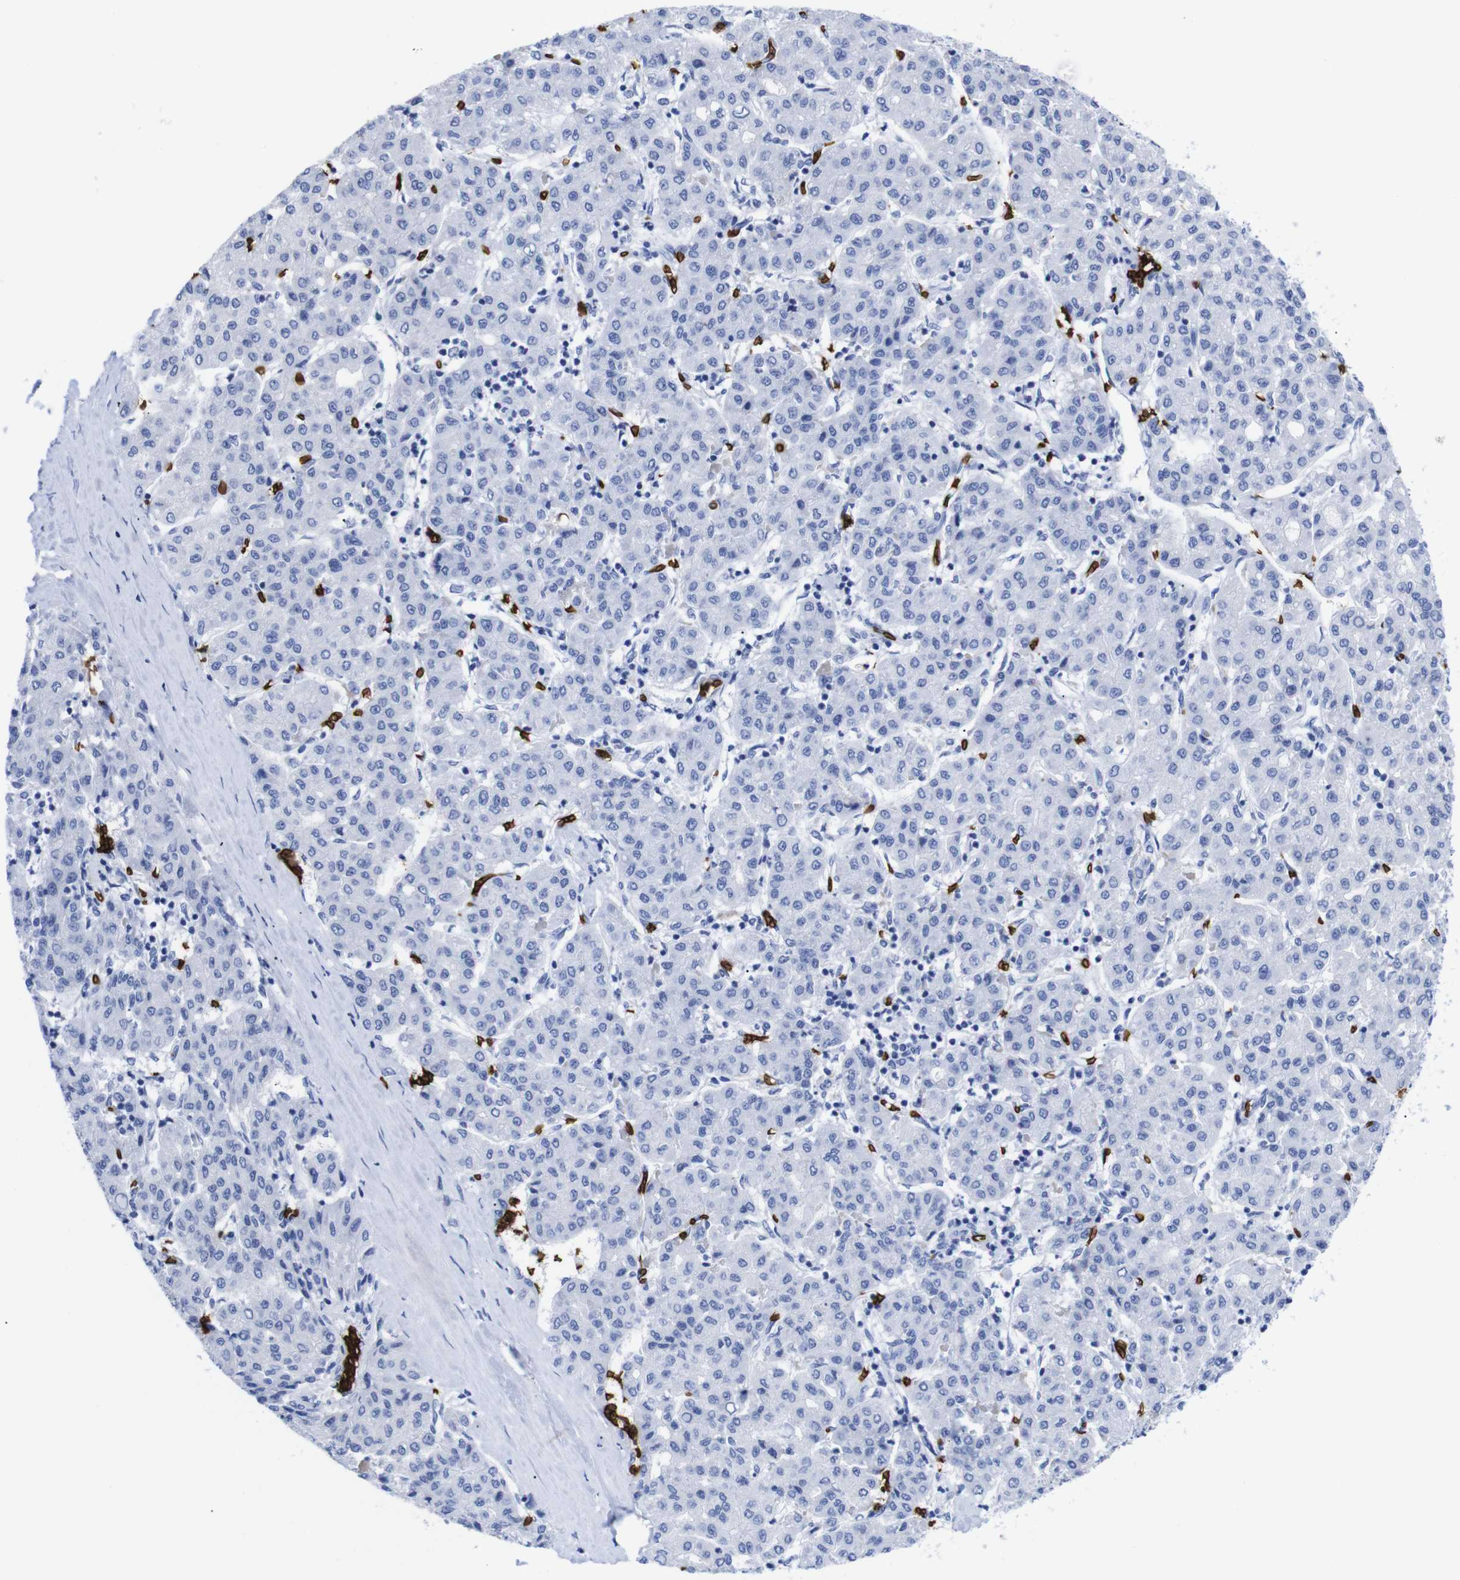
{"staining": {"intensity": "negative", "quantity": "none", "location": "none"}, "tissue": "liver cancer", "cell_type": "Tumor cells", "image_type": "cancer", "snomed": [{"axis": "morphology", "description": "Carcinoma, Hepatocellular, NOS"}, {"axis": "topography", "description": "Liver"}], "caption": "An image of liver hepatocellular carcinoma stained for a protein shows no brown staining in tumor cells.", "gene": "S1PR2", "patient": {"sex": "male", "age": 65}}